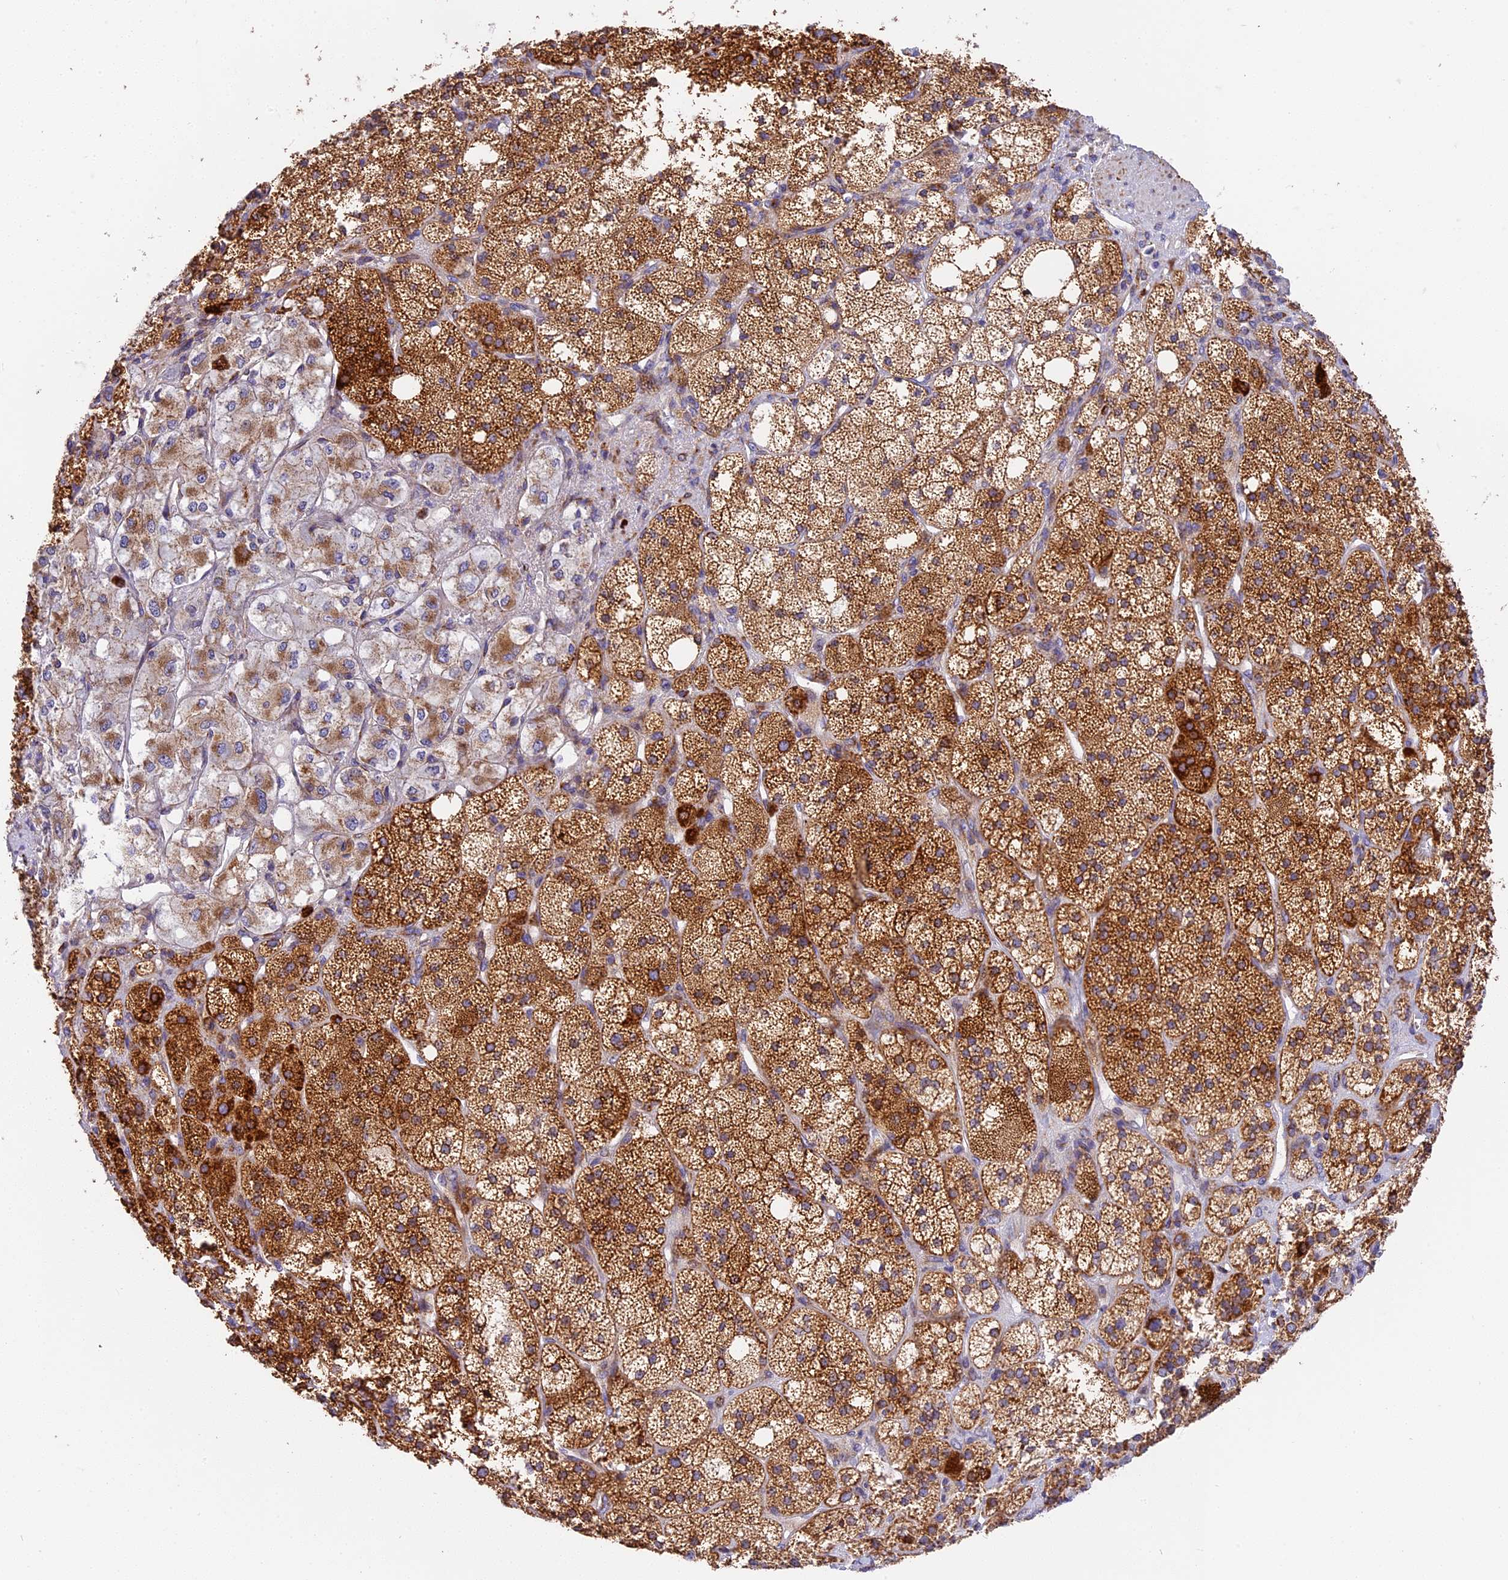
{"staining": {"intensity": "strong", "quantity": ">75%", "location": "cytoplasmic/membranous"}, "tissue": "adrenal gland", "cell_type": "Glandular cells", "image_type": "normal", "snomed": [{"axis": "morphology", "description": "Normal tissue, NOS"}, {"axis": "topography", "description": "Adrenal gland"}], "caption": "Human adrenal gland stained with a brown dye displays strong cytoplasmic/membranous positive positivity in about >75% of glandular cells.", "gene": "MRAS", "patient": {"sex": "male", "age": 61}}